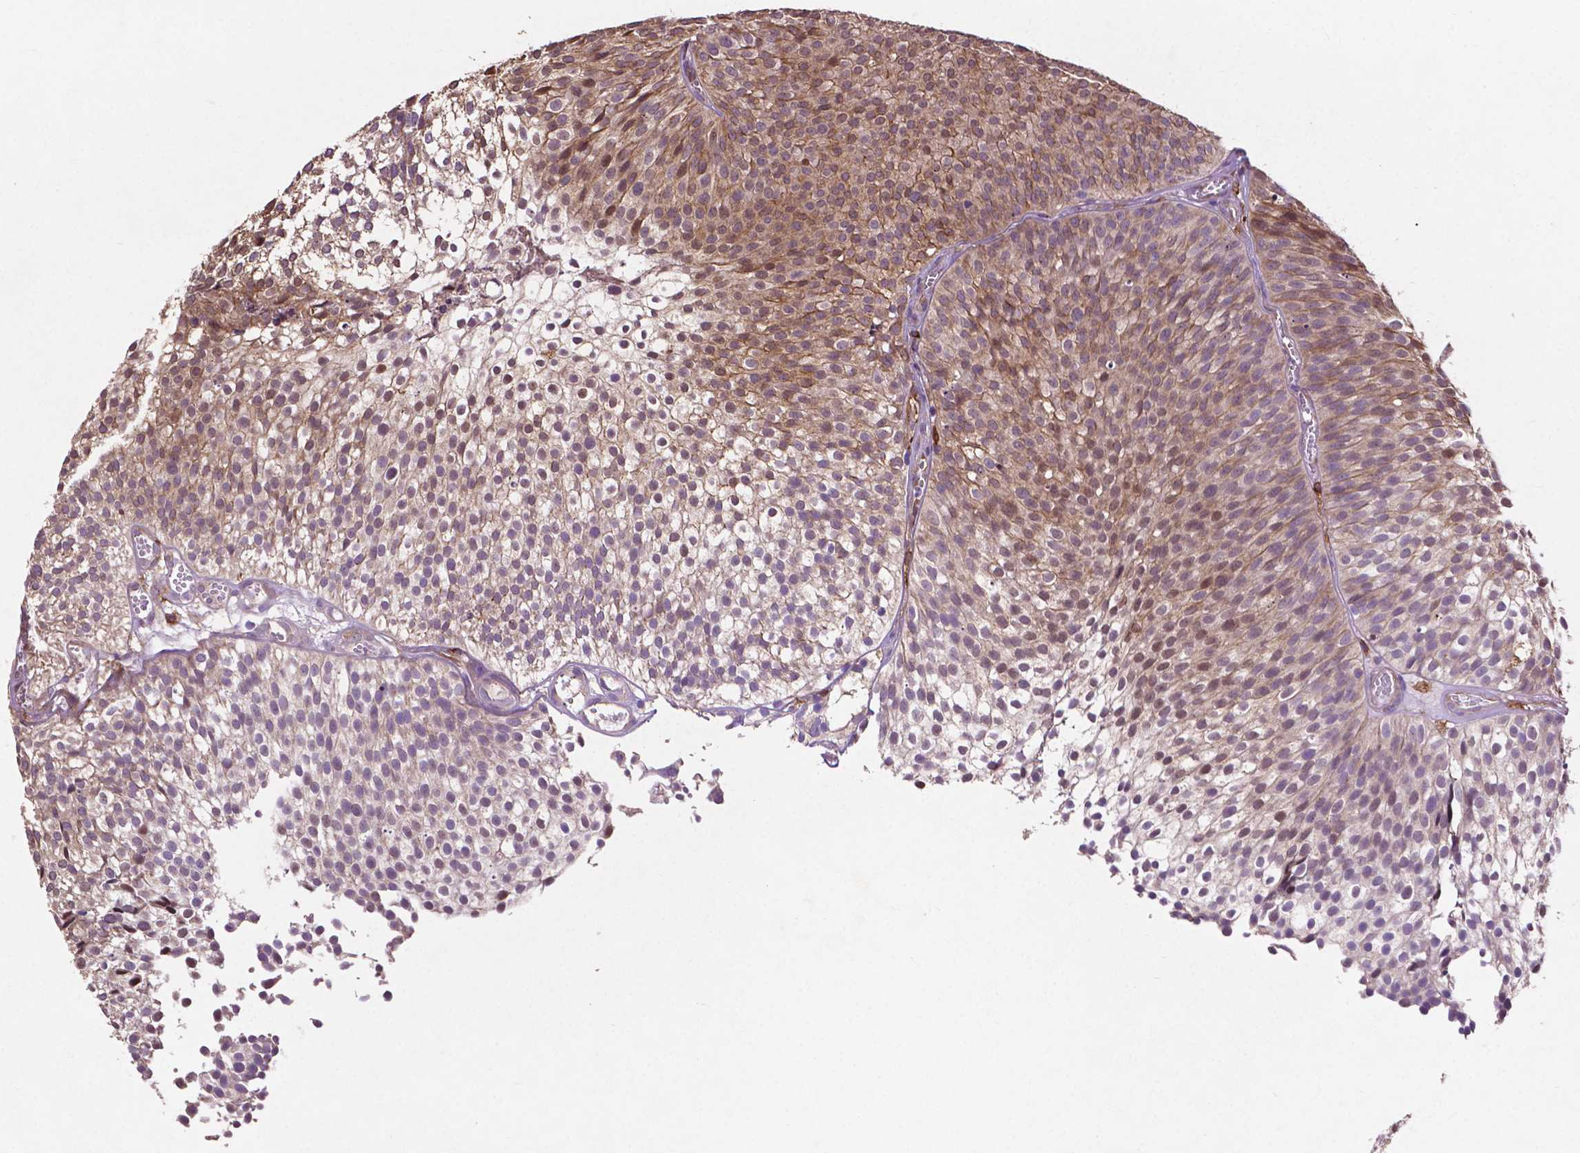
{"staining": {"intensity": "moderate", "quantity": "25%-75%", "location": "cytoplasmic/membranous"}, "tissue": "urothelial cancer", "cell_type": "Tumor cells", "image_type": "cancer", "snomed": [{"axis": "morphology", "description": "Urothelial carcinoma, Low grade"}, {"axis": "topography", "description": "Urinary bladder"}], "caption": "IHC photomicrograph of human urothelial cancer stained for a protein (brown), which displays medium levels of moderate cytoplasmic/membranous positivity in approximately 25%-75% of tumor cells.", "gene": "MBTPS1", "patient": {"sex": "male", "age": 91}}